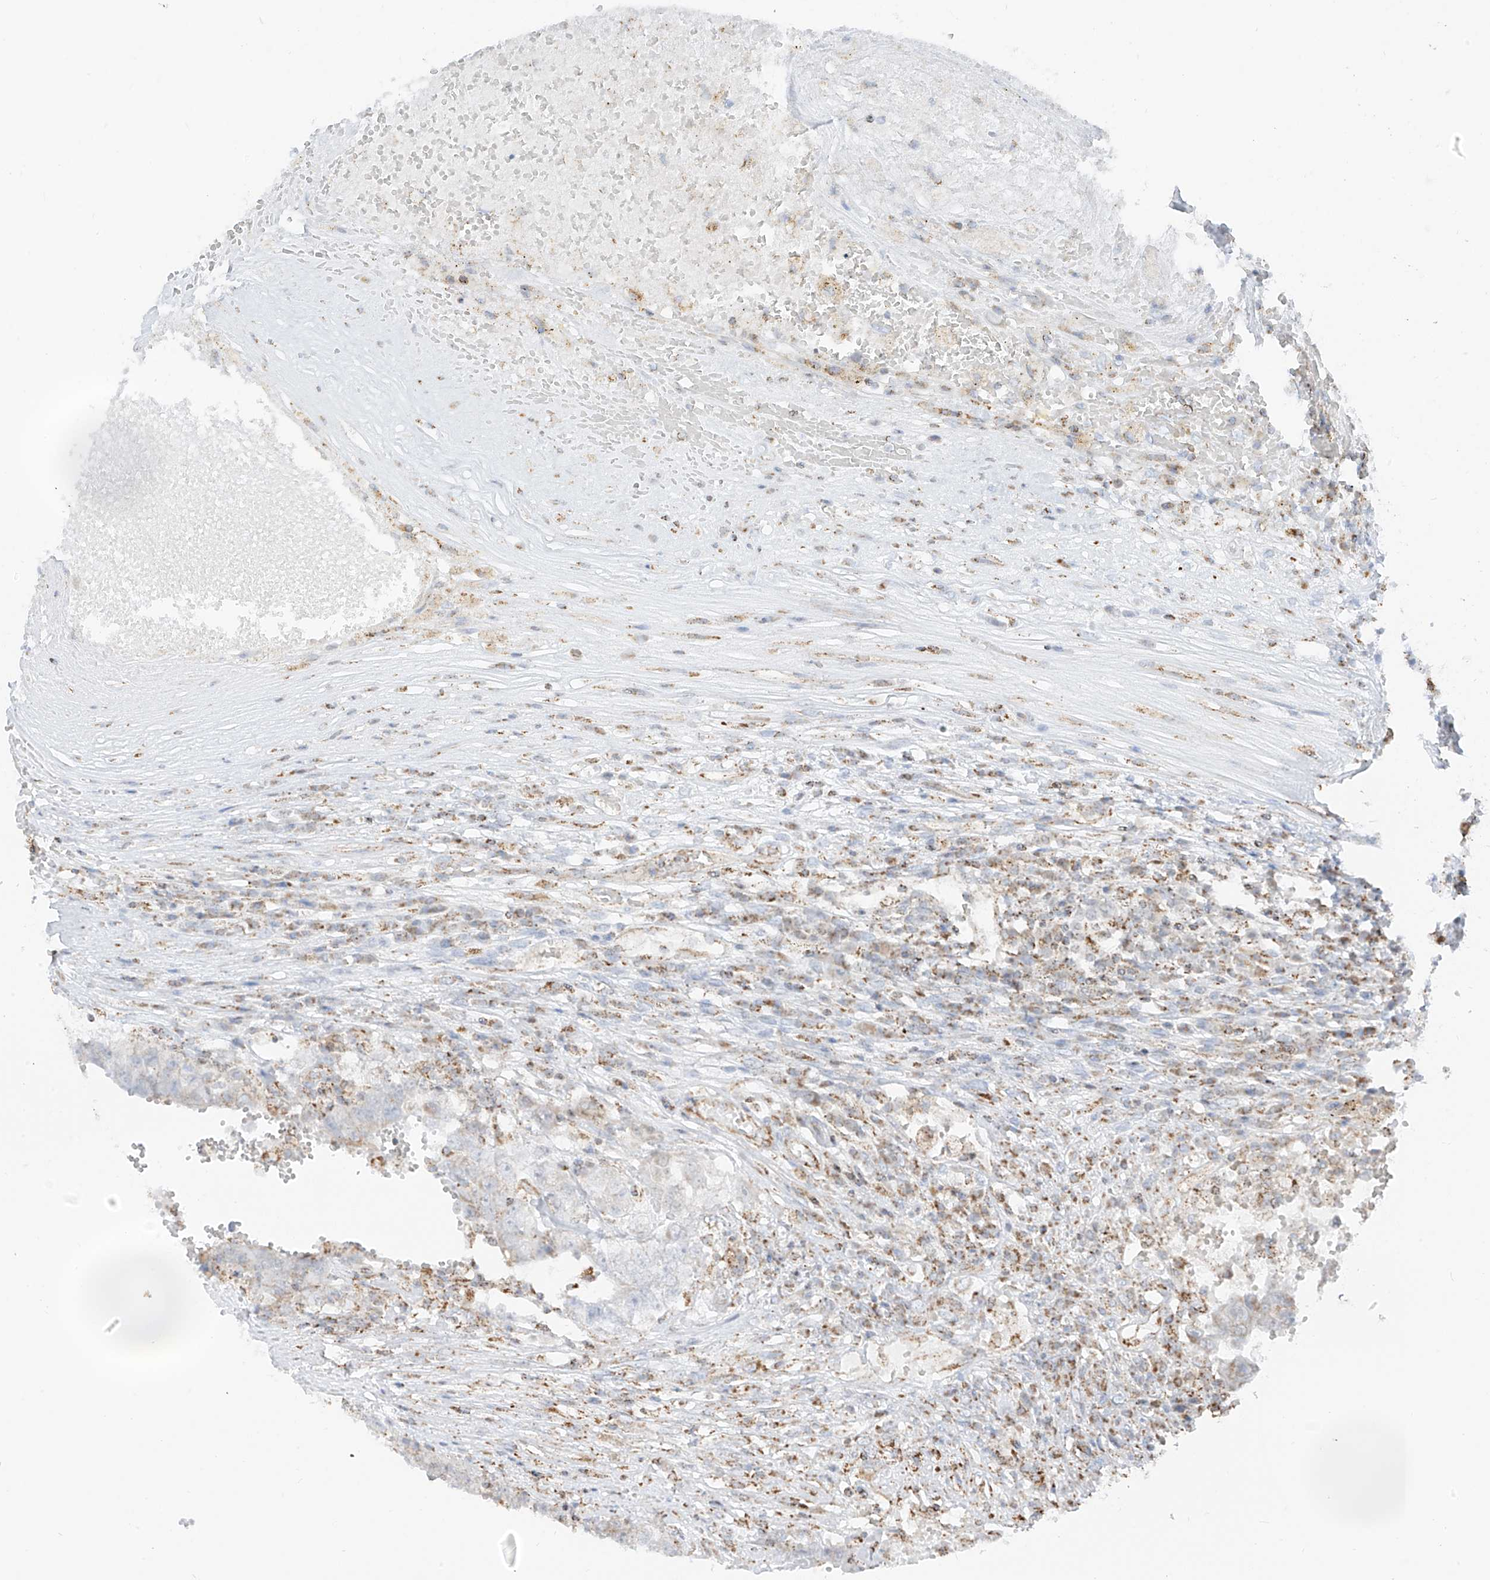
{"staining": {"intensity": "negative", "quantity": "none", "location": "none"}, "tissue": "testis cancer", "cell_type": "Tumor cells", "image_type": "cancer", "snomed": [{"axis": "morphology", "description": "Carcinoma, Embryonal, NOS"}, {"axis": "topography", "description": "Testis"}], "caption": "This photomicrograph is of testis cancer stained with immunohistochemistry to label a protein in brown with the nuclei are counter-stained blue. There is no positivity in tumor cells.", "gene": "ETHE1", "patient": {"sex": "male", "age": 26}}